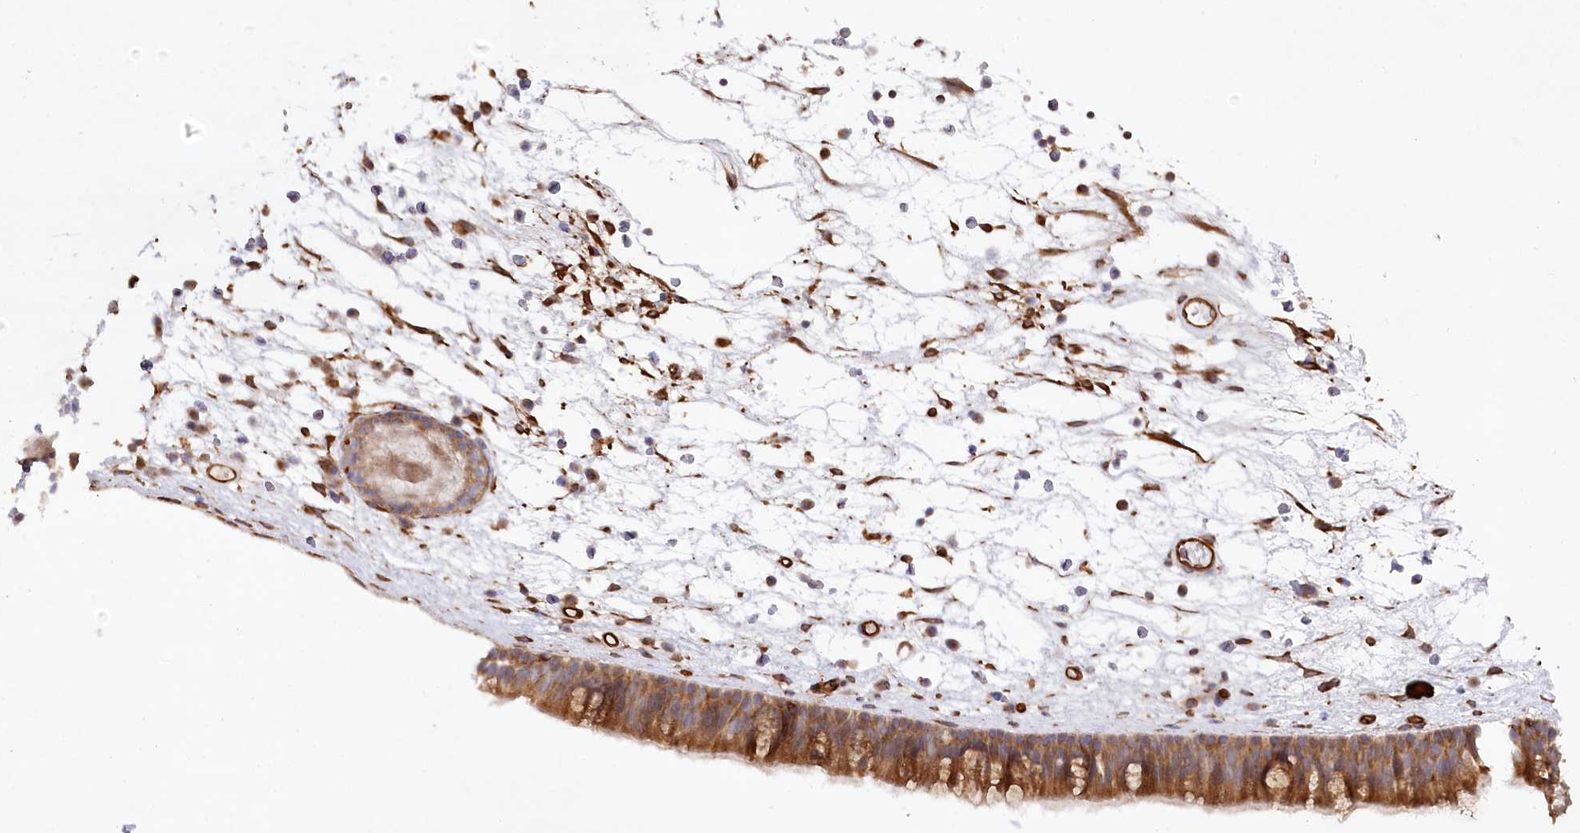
{"staining": {"intensity": "moderate", "quantity": ">75%", "location": "cytoplasmic/membranous"}, "tissue": "nasopharynx", "cell_type": "Respiratory epithelial cells", "image_type": "normal", "snomed": [{"axis": "morphology", "description": "Normal tissue, NOS"}, {"axis": "morphology", "description": "Inflammation, NOS"}, {"axis": "morphology", "description": "Malignant melanoma, Metastatic site"}, {"axis": "topography", "description": "Nasopharynx"}], "caption": "Immunohistochemistry photomicrograph of normal nasopharynx: nasopharynx stained using immunohistochemistry displays medium levels of moderate protein expression localized specifically in the cytoplasmic/membranous of respiratory epithelial cells, appearing as a cytoplasmic/membranous brown color.", "gene": "MTPAP", "patient": {"sex": "male", "age": 70}}